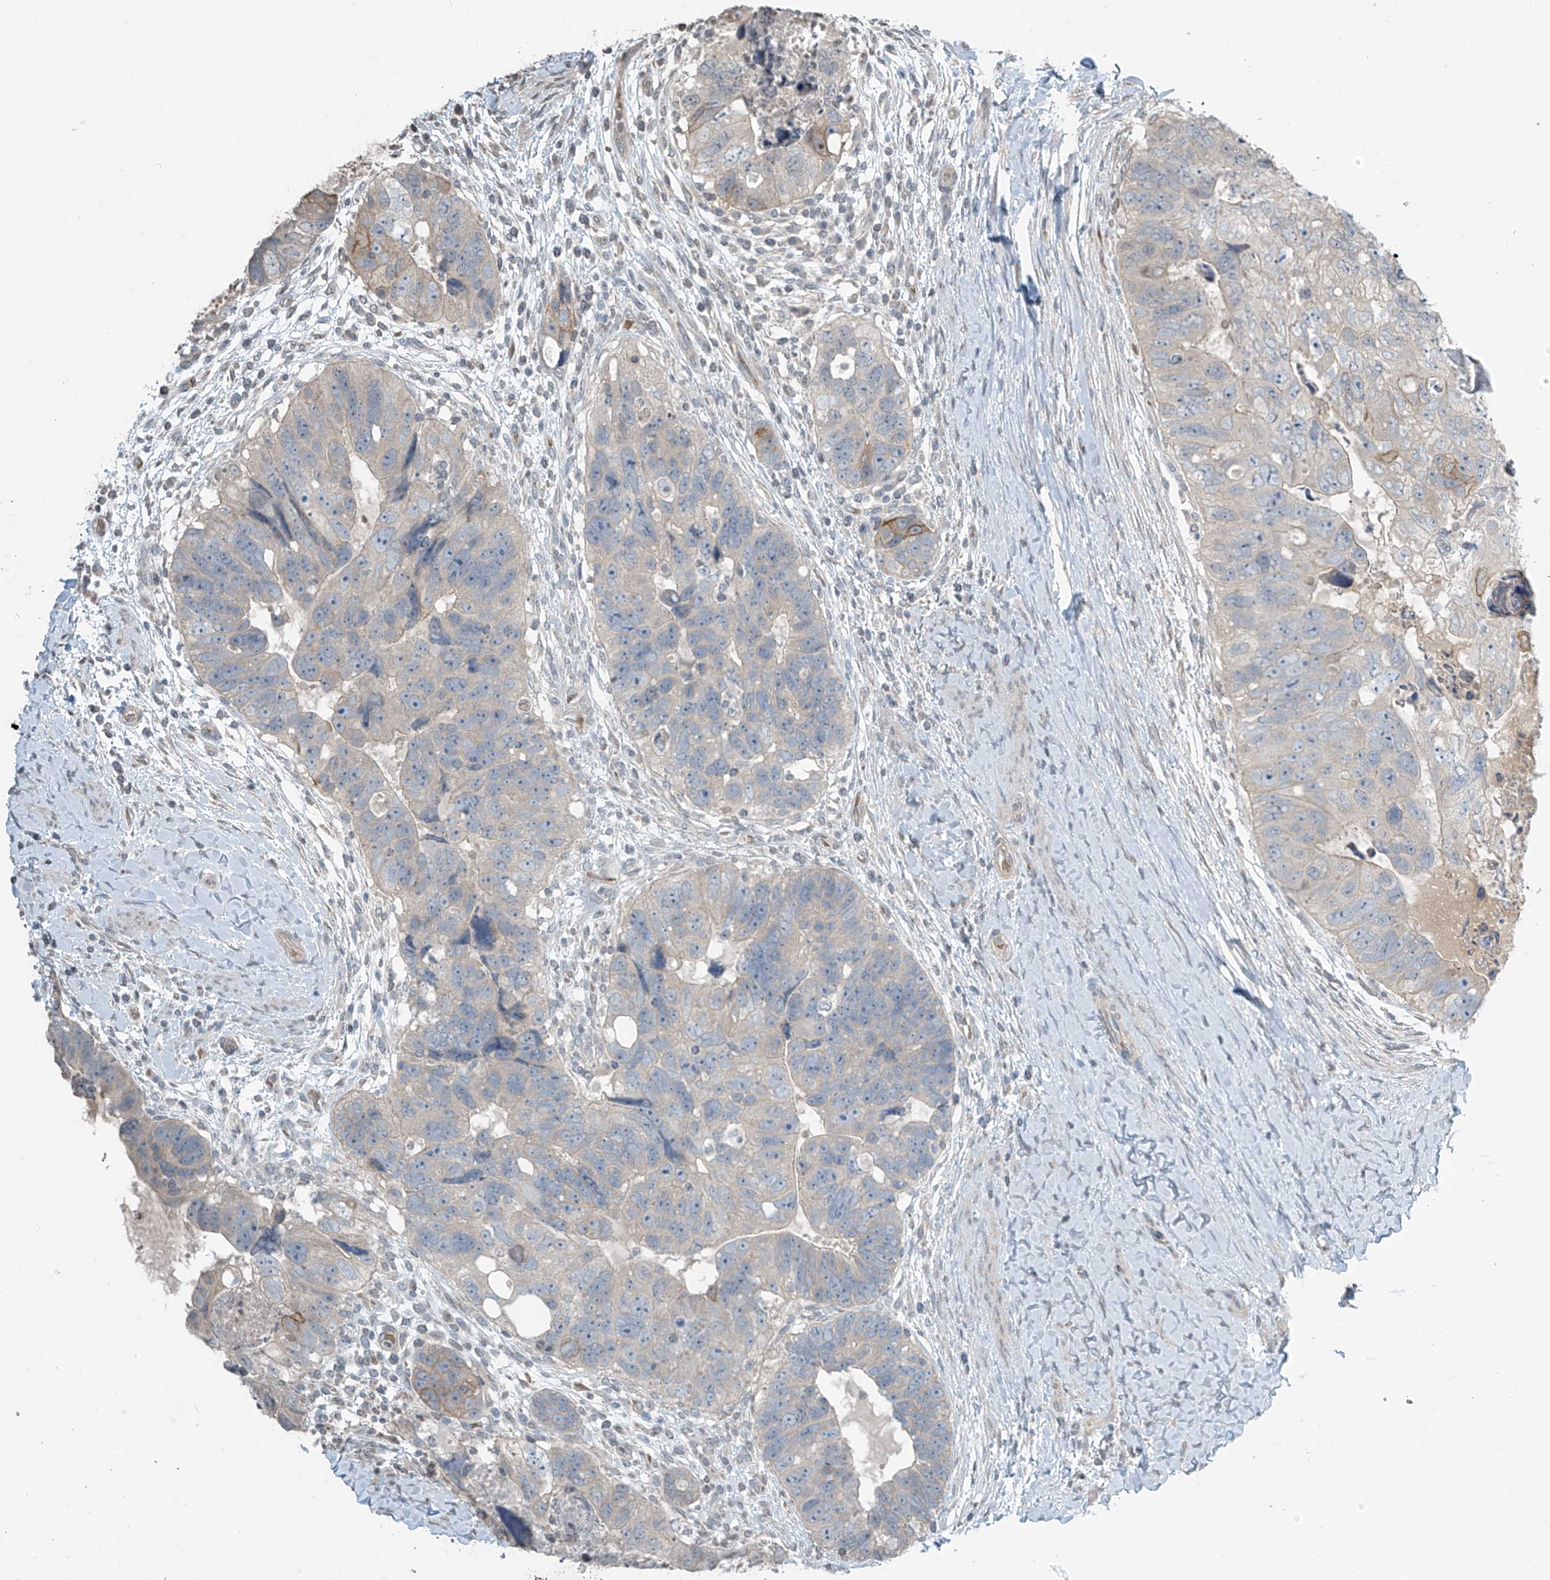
{"staining": {"intensity": "moderate", "quantity": "<25%", "location": "cytoplasmic/membranous"}, "tissue": "colorectal cancer", "cell_type": "Tumor cells", "image_type": "cancer", "snomed": [{"axis": "morphology", "description": "Adenocarcinoma, NOS"}, {"axis": "topography", "description": "Rectum"}], "caption": "Protein staining exhibits moderate cytoplasmic/membranous positivity in about <25% of tumor cells in colorectal adenocarcinoma.", "gene": "HOXA11", "patient": {"sex": "male", "age": 59}}